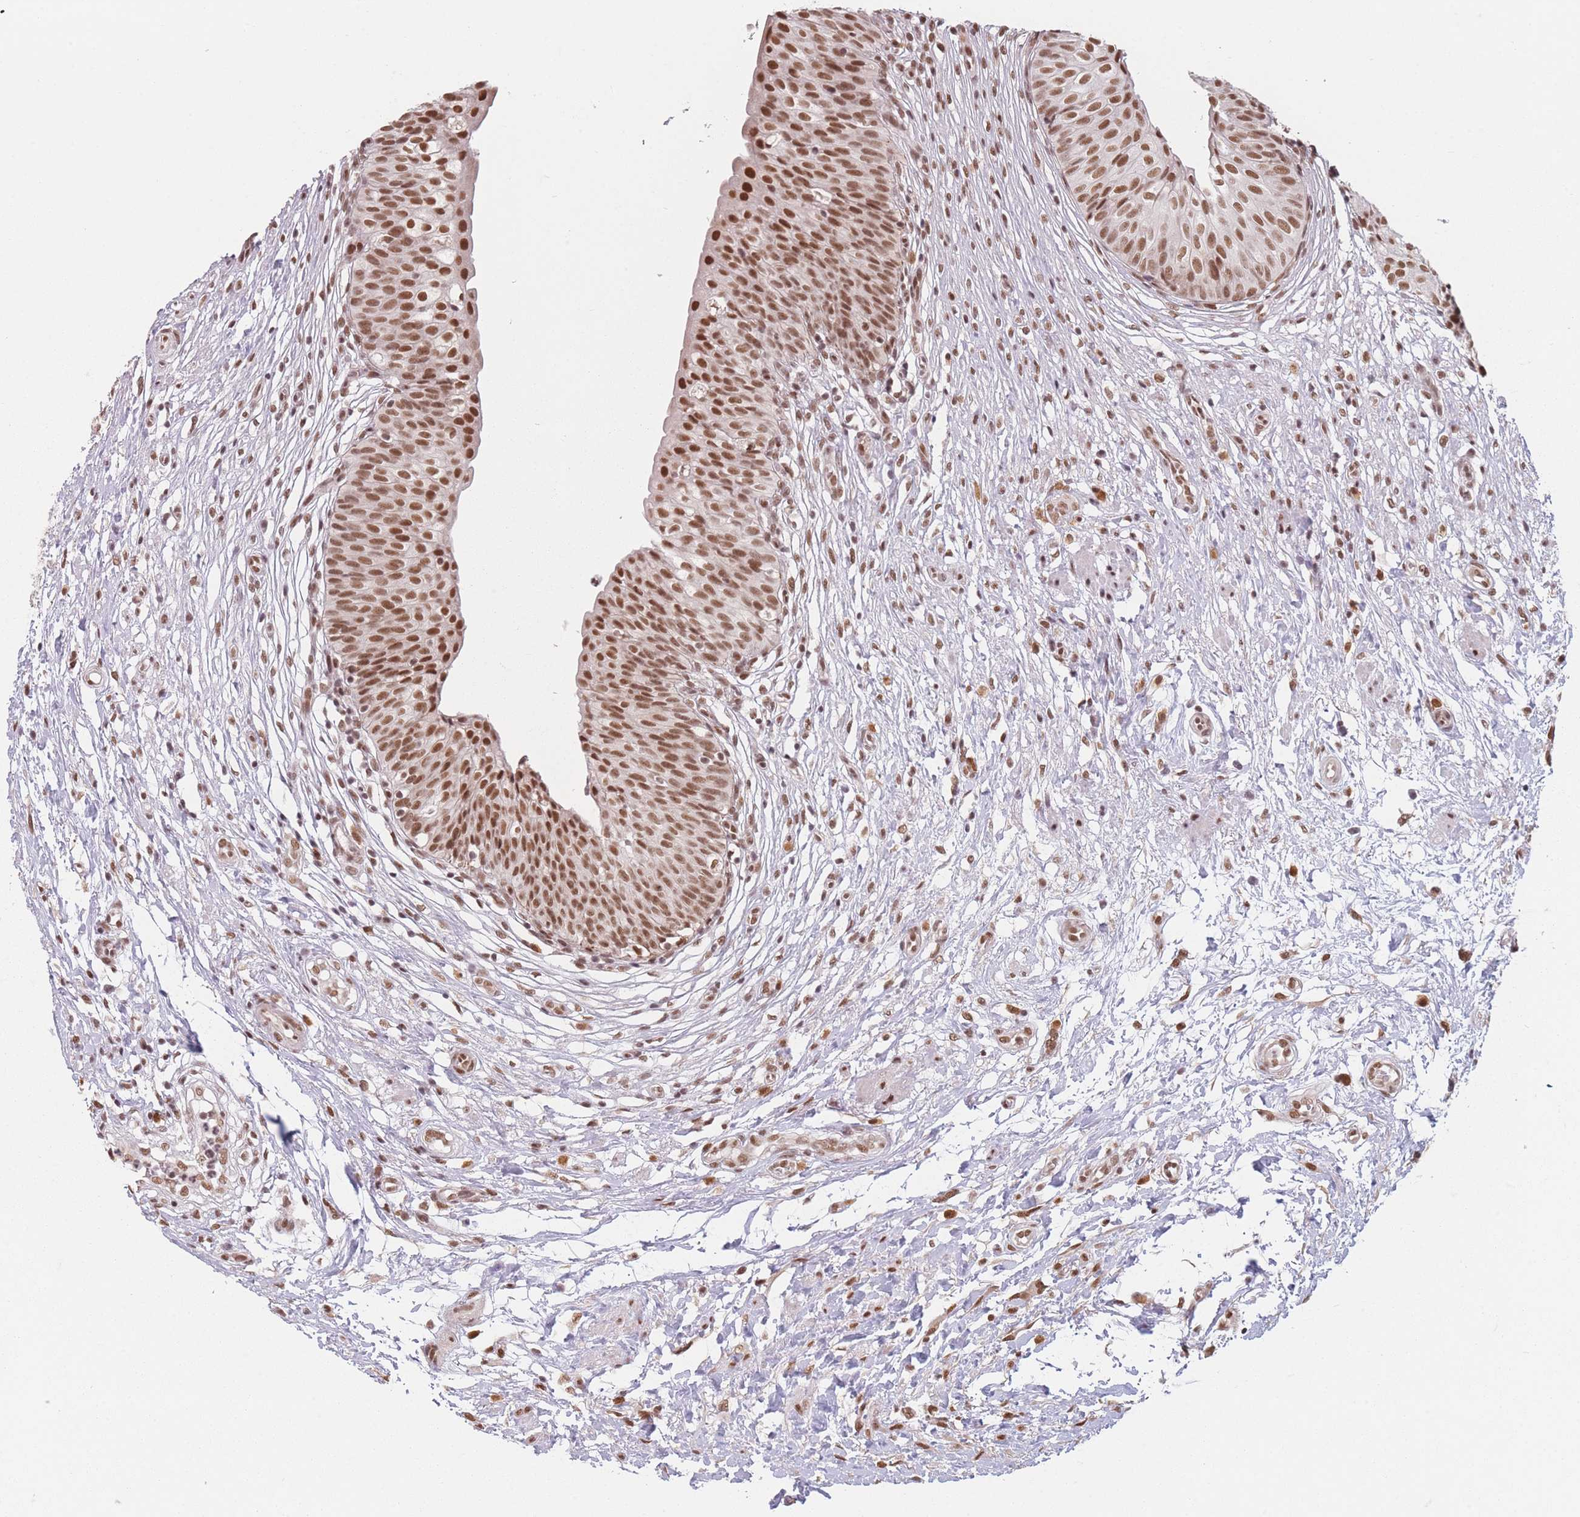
{"staining": {"intensity": "strong", "quantity": ">75%", "location": "nuclear"}, "tissue": "urinary bladder", "cell_type": "Urothelial cells", "image_type": "normal", "snomed": [{"axis": "morphology", "description": "Normal tissue, NOS"}, {"axis": "topography", "description": "Urinary bladder"}], "caption": "A brown stain highlights strong nuclear positivity of a protein in urothelial cells of normal urinary bladder.", "gene": "SUPT6H", "patient": {"sex": "male", "age": 55}}